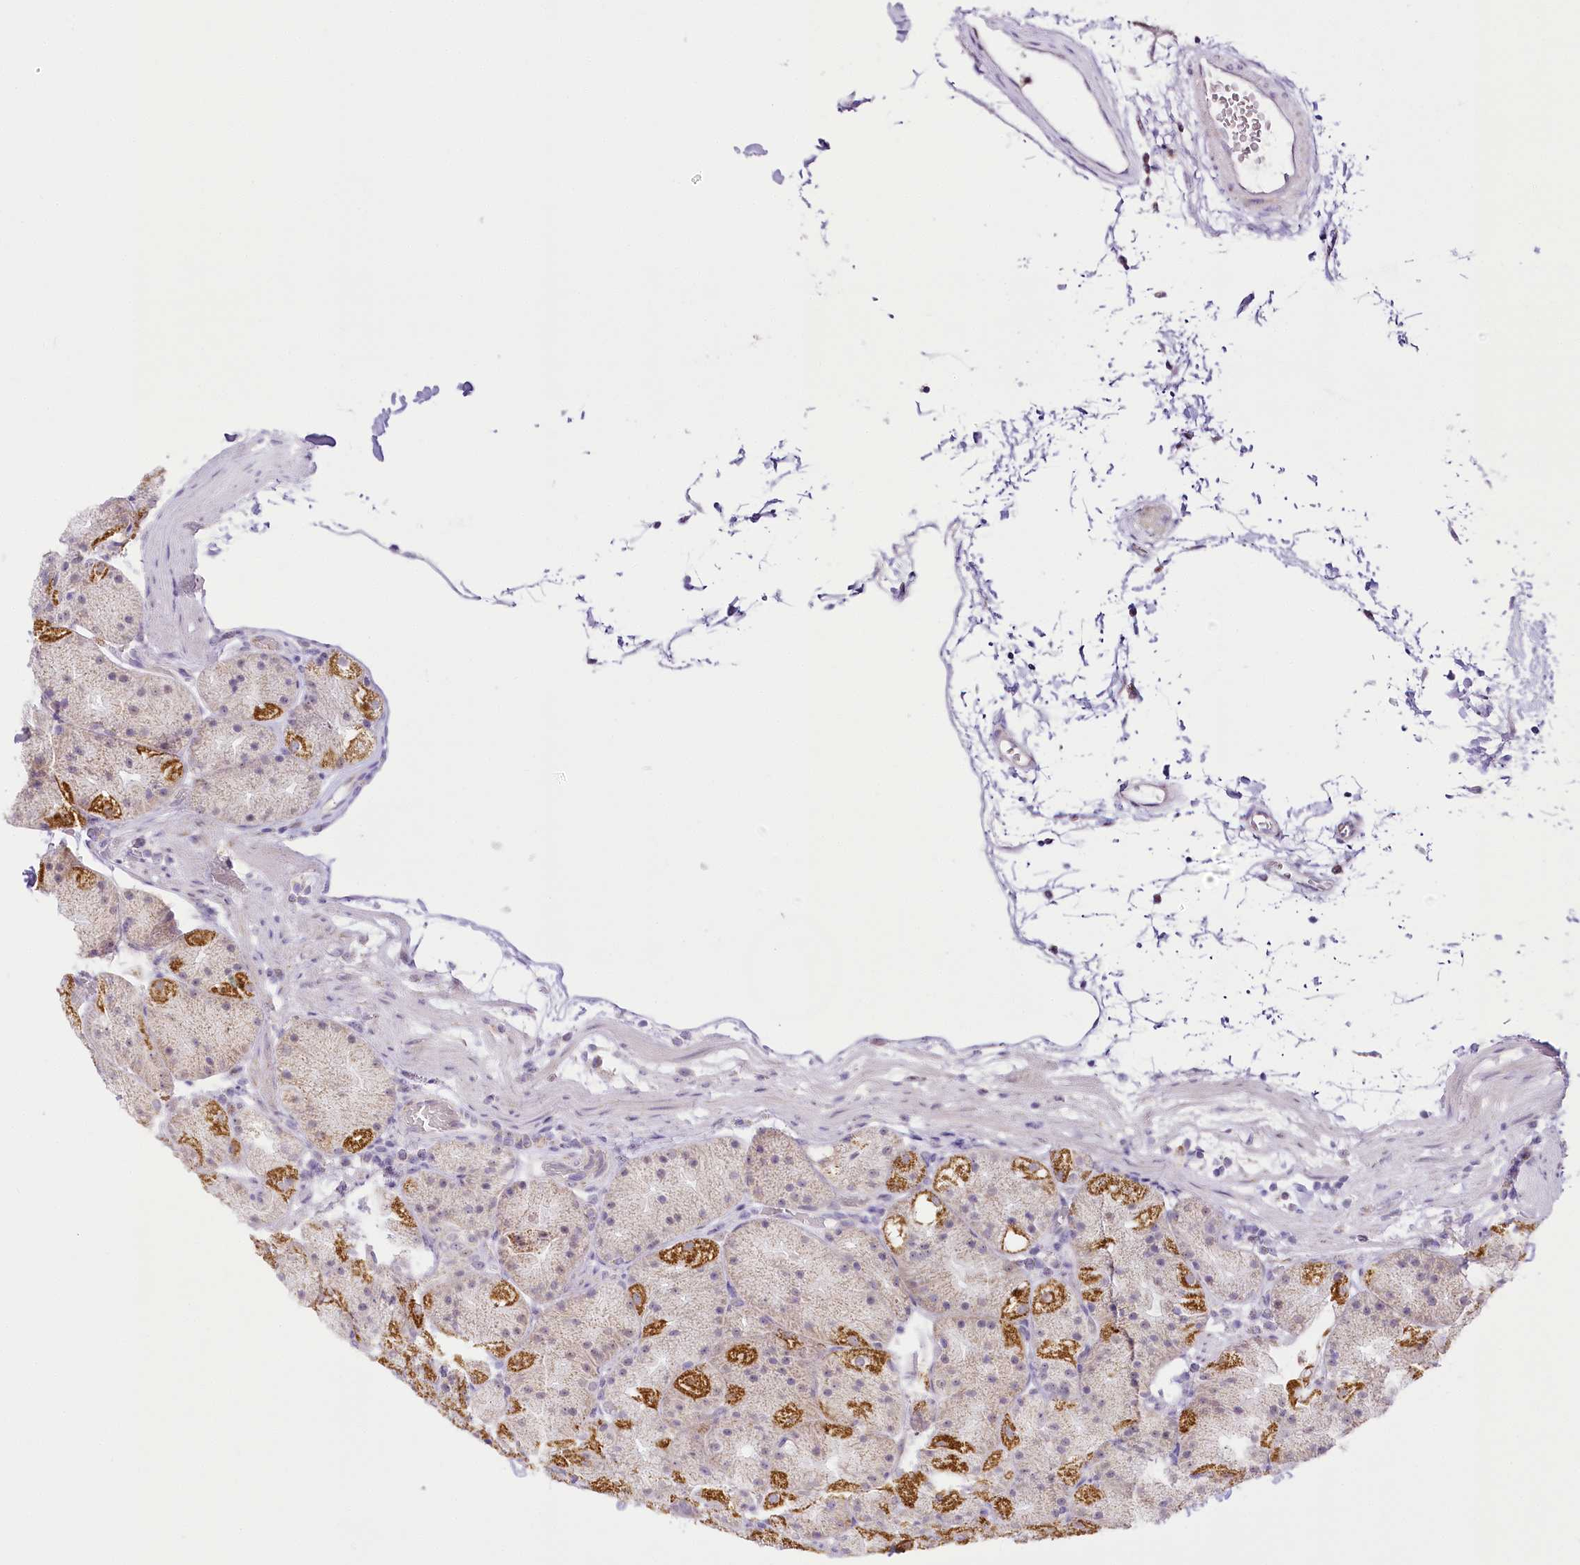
{"staining": {"intensity": "moderate", "quantity": "25%-75%", "location": "cytoplasmic/membranous"}, "tissue": "stomach", "cell_type": "Glandular cells", "image_type": "normal", "snomed": [{"axis": "morphology", "description": "Normal tissue, NOS"}, {"axis": "topography", "description": "Stomach, upper"}, {"axis": "topography", "description": "Stomach"}], "caption": "Benign stomach was stained to show a protein in brown. There is medium levels of moderate cytoplasmic/membranous positivity in approximately 25%-75% of glandular cells. (DAB = brown stain, brightfield microscopy at high magnification).", "gene": "CCDC30", "patient": {"sex": "male", "age": 48}}